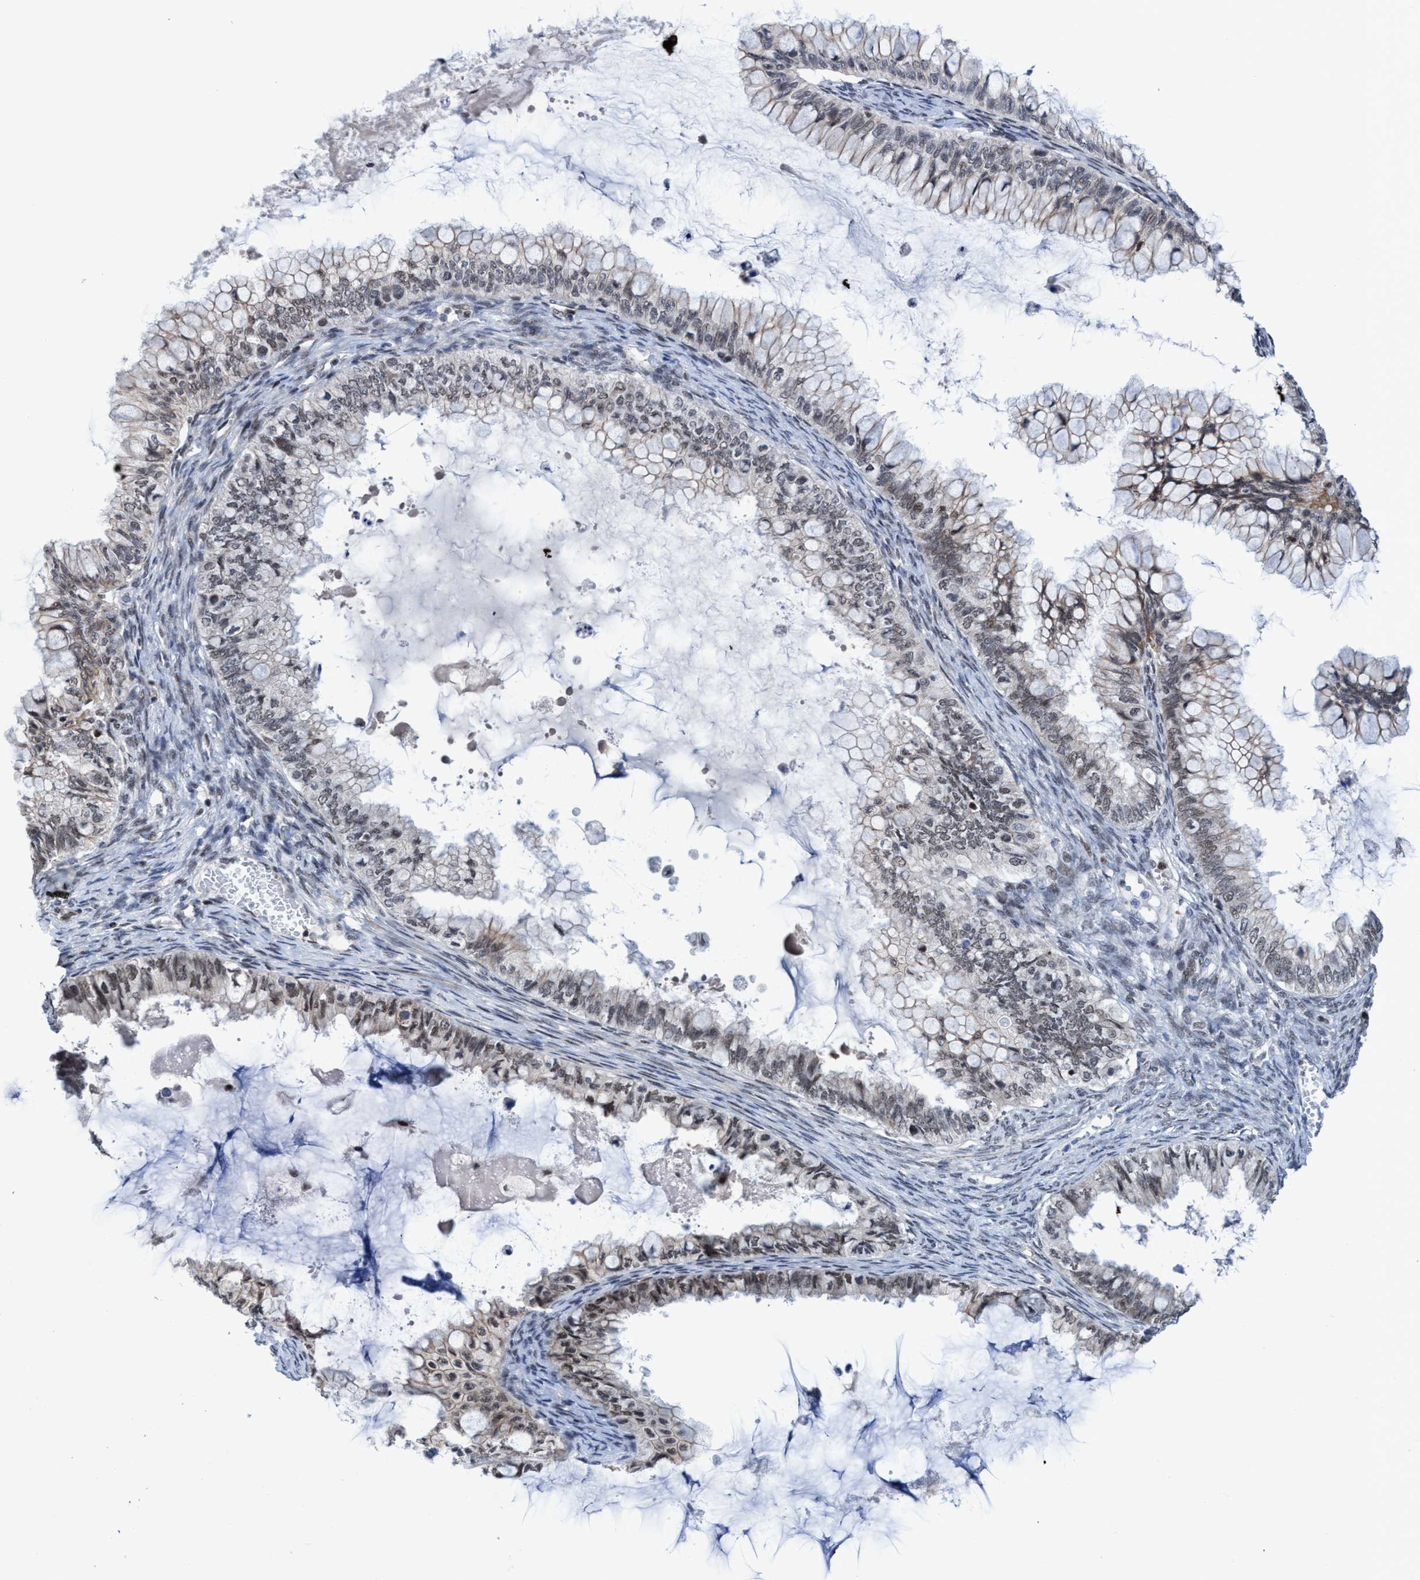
{"staining": {"intensity": "weak", "quantity": "<25%", "location": "cytoplasmic/membranous"}, "tissue": "ovarian cancer", "cell_type": "Tumor cells", "image_type": "cancer", "snomed": [{"axis": "morphology", "description": "Cystadenocarcinoma, mucinous, NOS"}, {"axis": "topography", "description": "Ovary"}], "caption": "DAB (3,3'-diaminobenzidine) immunohistochemical staining of ovarian mucinous cystadenocarcinoma reveals no significant positivity in tumor cells.", "gene": "C9orf78", "patient": {"sex": "female", "age": 80}}